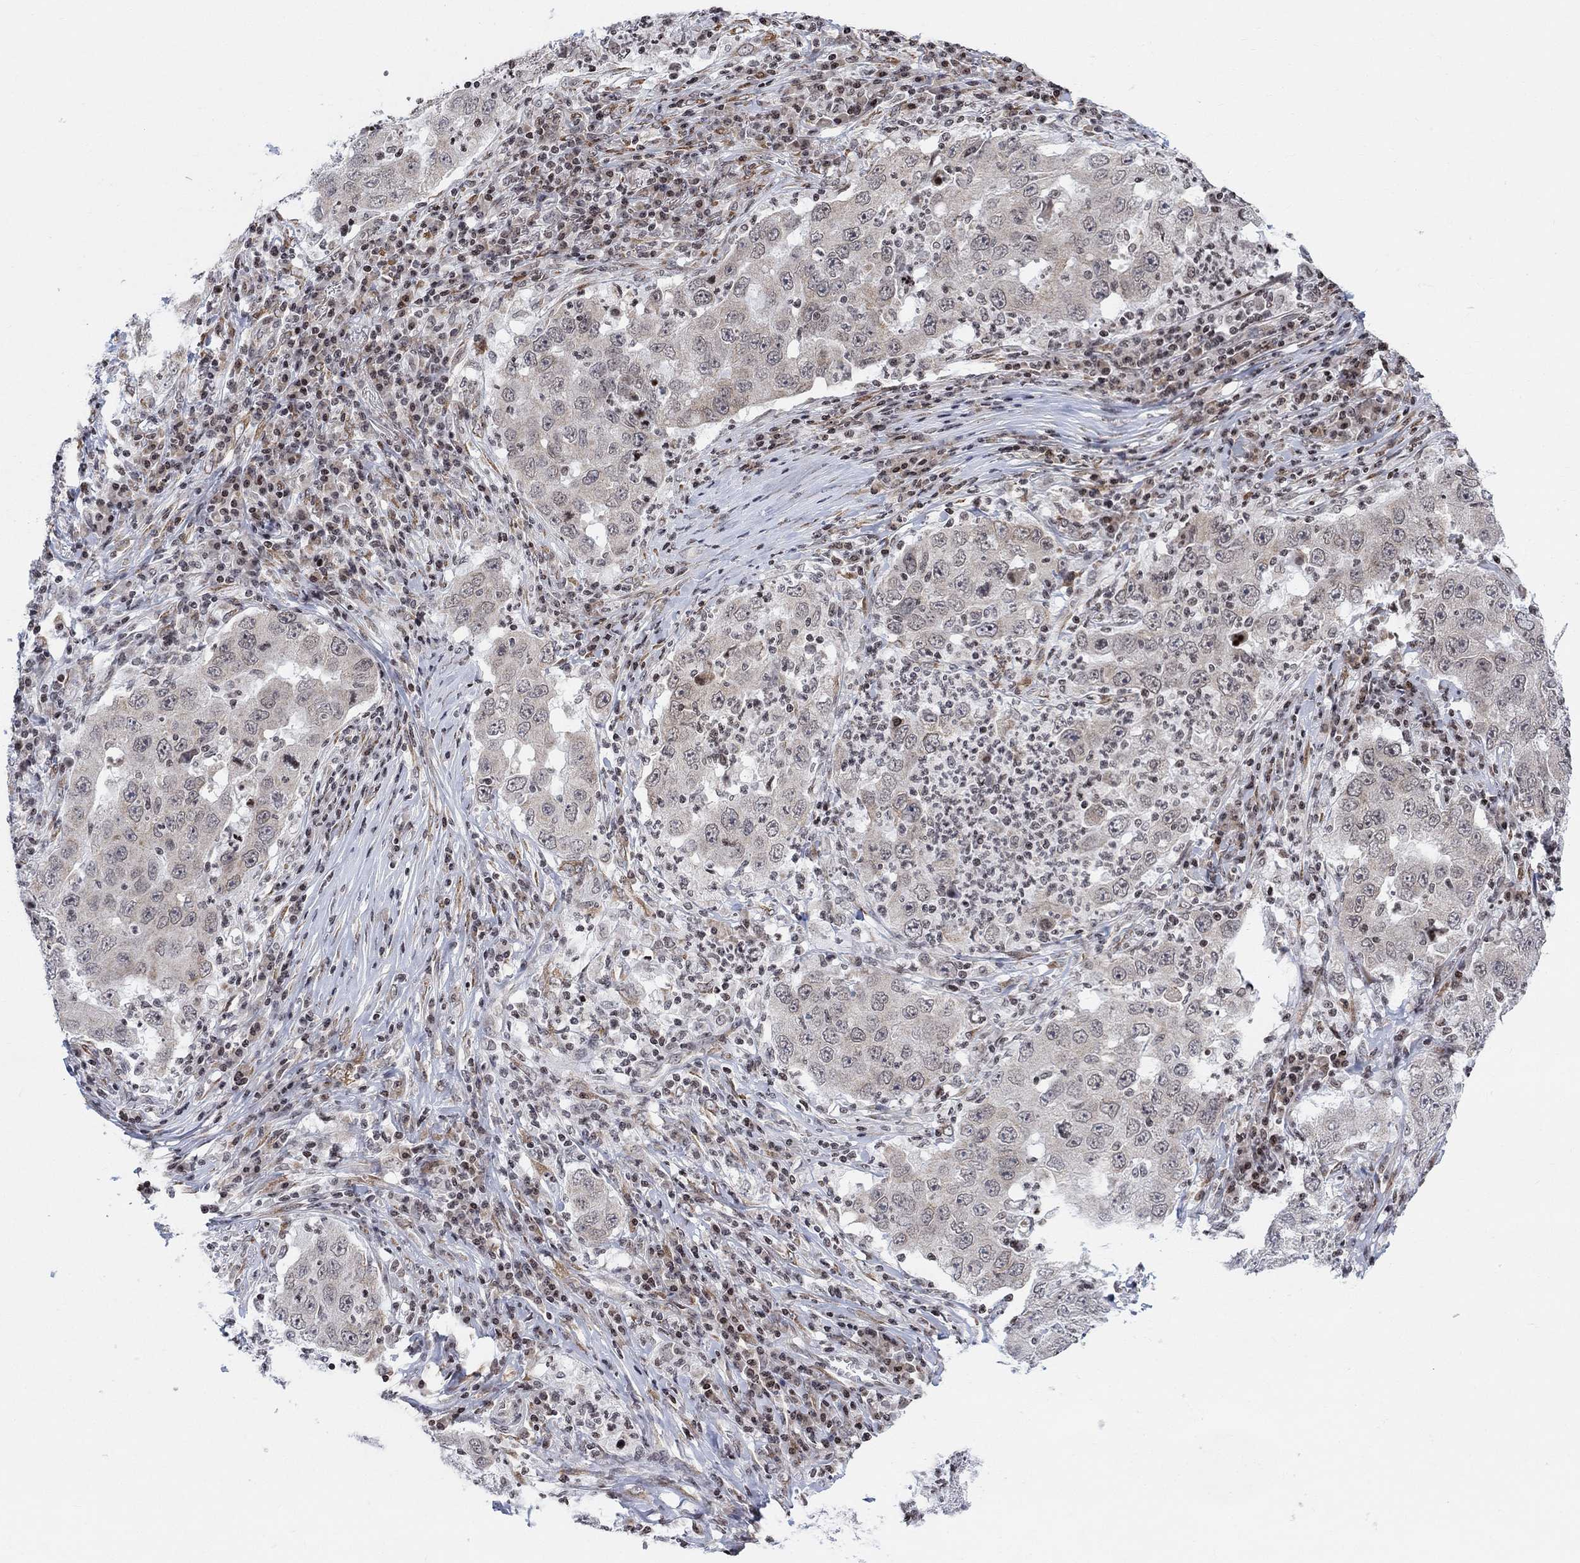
{"staining": {"intensity": "negative", "quantity": "none", "location": "none"}, "tissue": "lung cancer", "cell_type": "Tumor cells", "image_type": "cancer", "snomed": [{"axis": "morphology", "description": "Adenocarcinoma, NOS"}, {"axis": "topography", "description": "Lung"}], "caption": "Micrograph shows no protein staining in tumor cells of adenocarcinoma (lung) tissue.", "gene": "ABHD14A", "patient": {"sex": "male", "age": 73}}